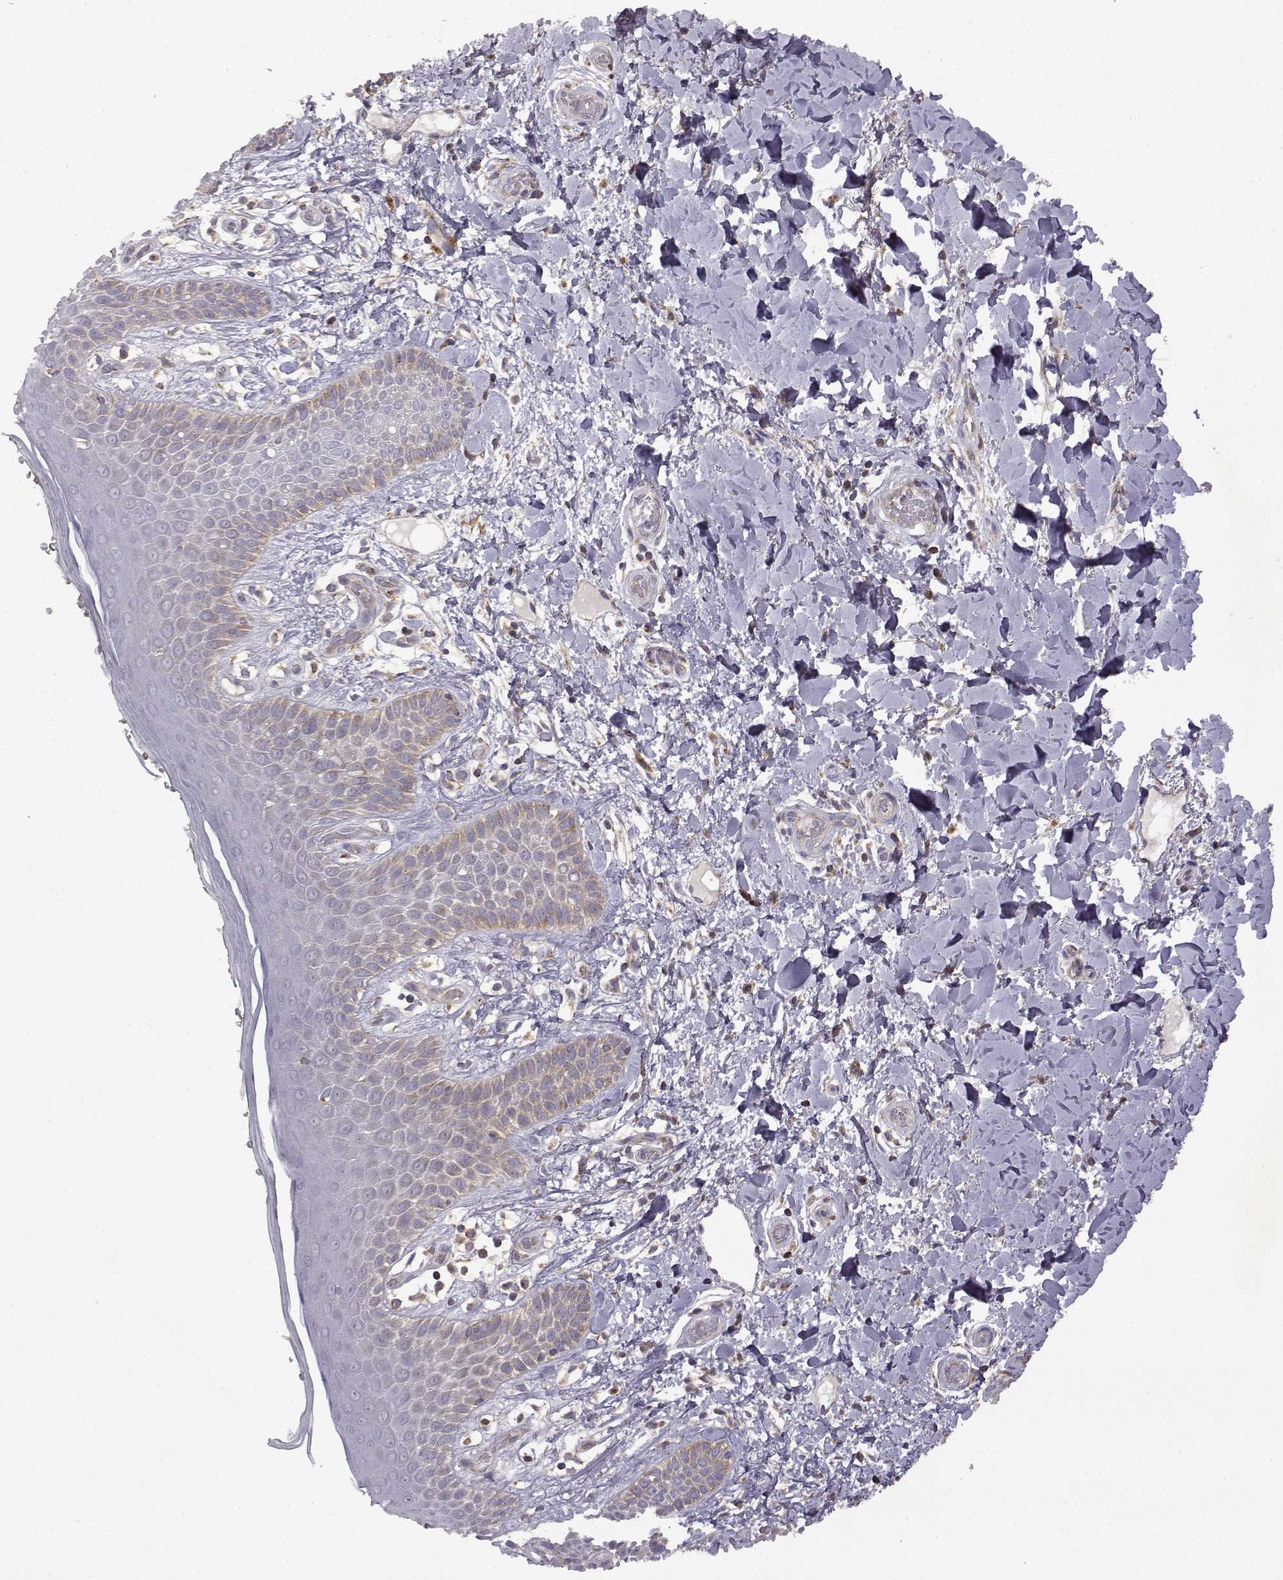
{"staining": {"intensity": "weak", "quantity": "<25%", "location": "cytoplasmic/membranous"}, "tissue": "skin", "cell_type": "Epidermal cells", "image_type": "normal", "snomed": [{"axis": "morphology", "description": "Normal tissue, NOS"}, {"axis": "topography", "description": "Anal"}], "caption": "Immunohistochemistry (IHC) of normal human skin exhibits no staining in epidermal cells. (DAB (3,3'-diaminobenzidine) IHC, high magnification).", "gene": "DDC", "patient": {"sex": "male", "age": 36}}